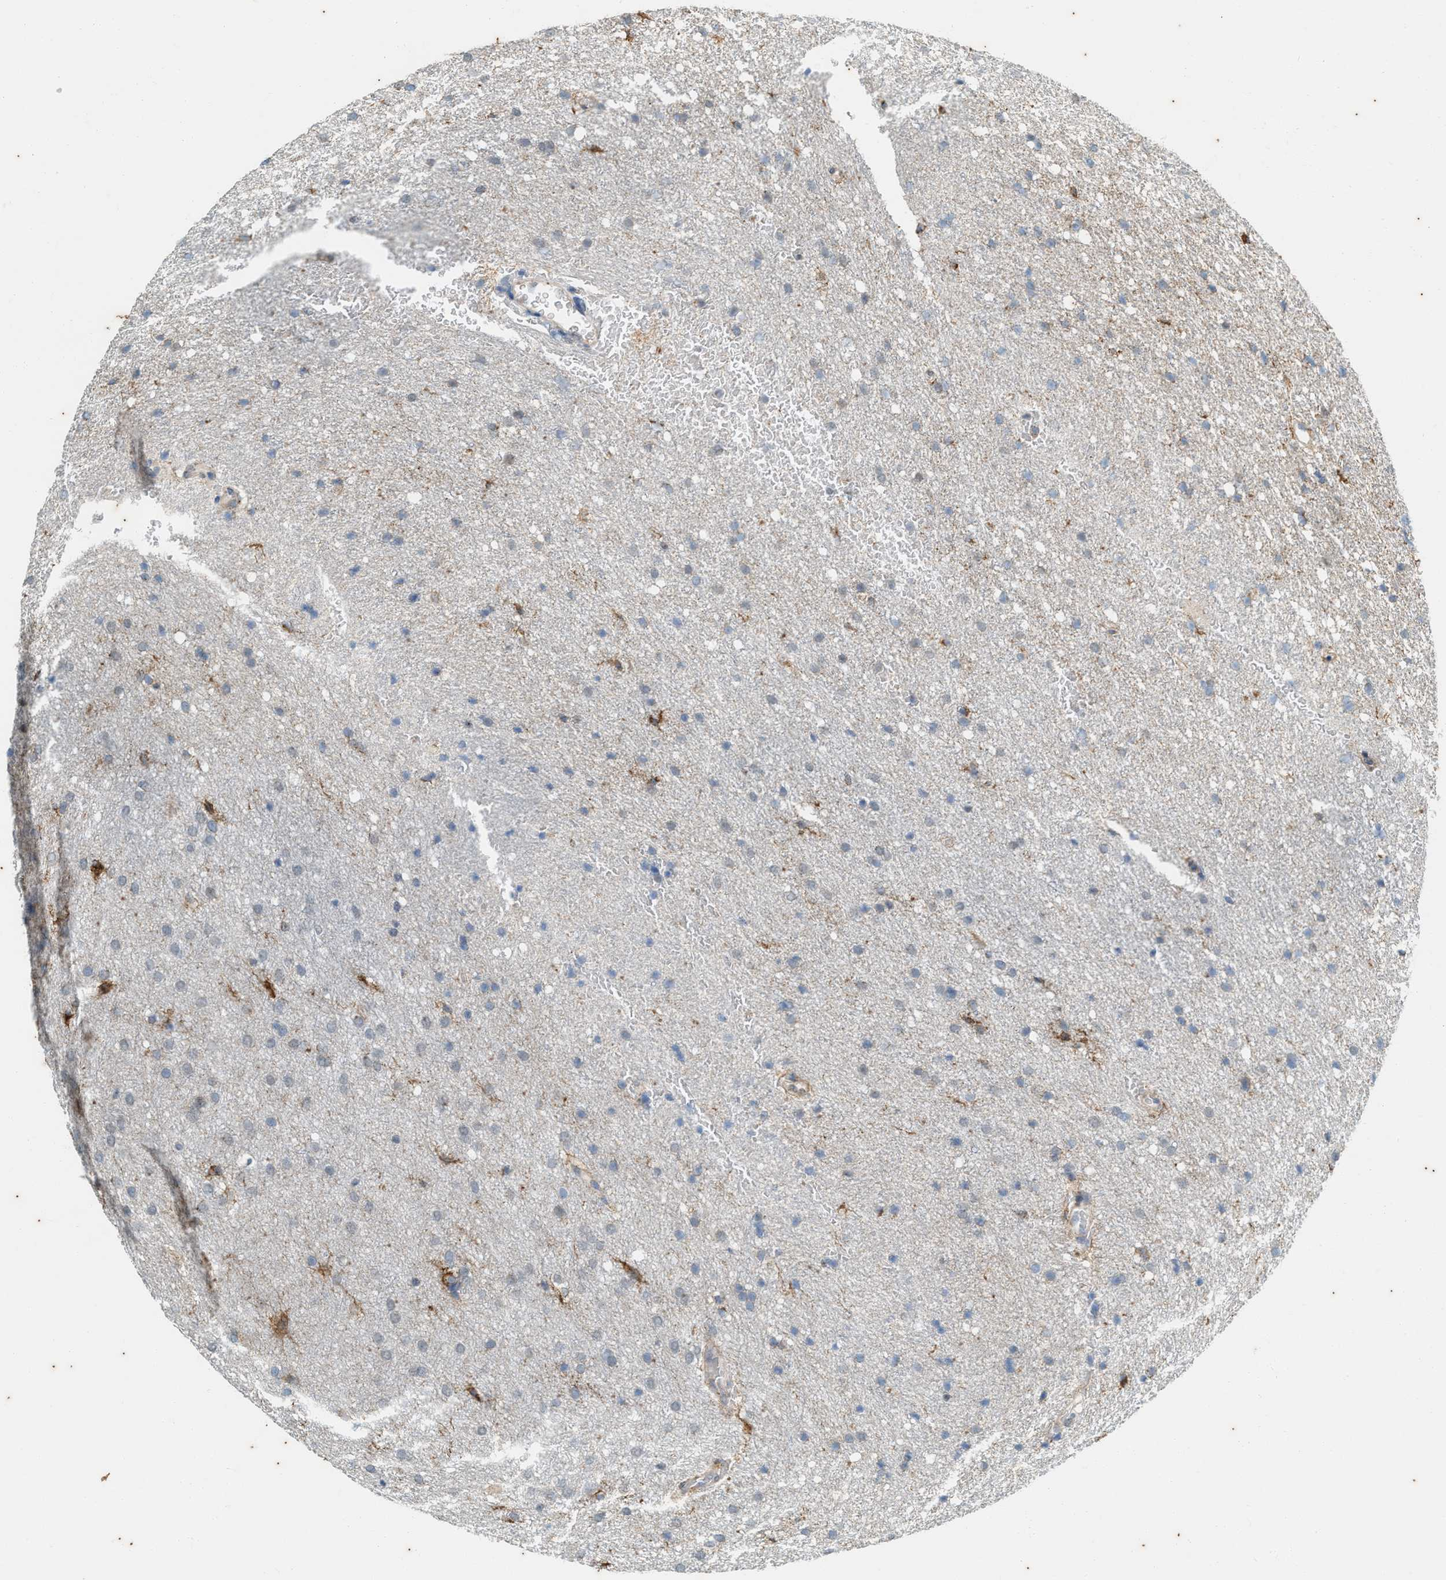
{"staining": {"intensity": "moderate", "quantity": "<25%", "location": "cytoplasmic/membranous"}, "tissue": "glioma", "cell_type": "Tumor cells", "image_type": "cancer", "snomed": [{"axis": "morphology", "description": "Glioma, malignant, Low grade"}, {"axis": "topography", "description": "Brain"}], "caption": "Glioma stained with DAB (3,3'-diaminobenzidine) immunohistochemistry (IHC) shows low levels of moderate cytoplasmic/membranous staining in approximately <25% of tumor cells.", "gene": "CHPF2", "patient": {"sex": "female", "age": 37}}